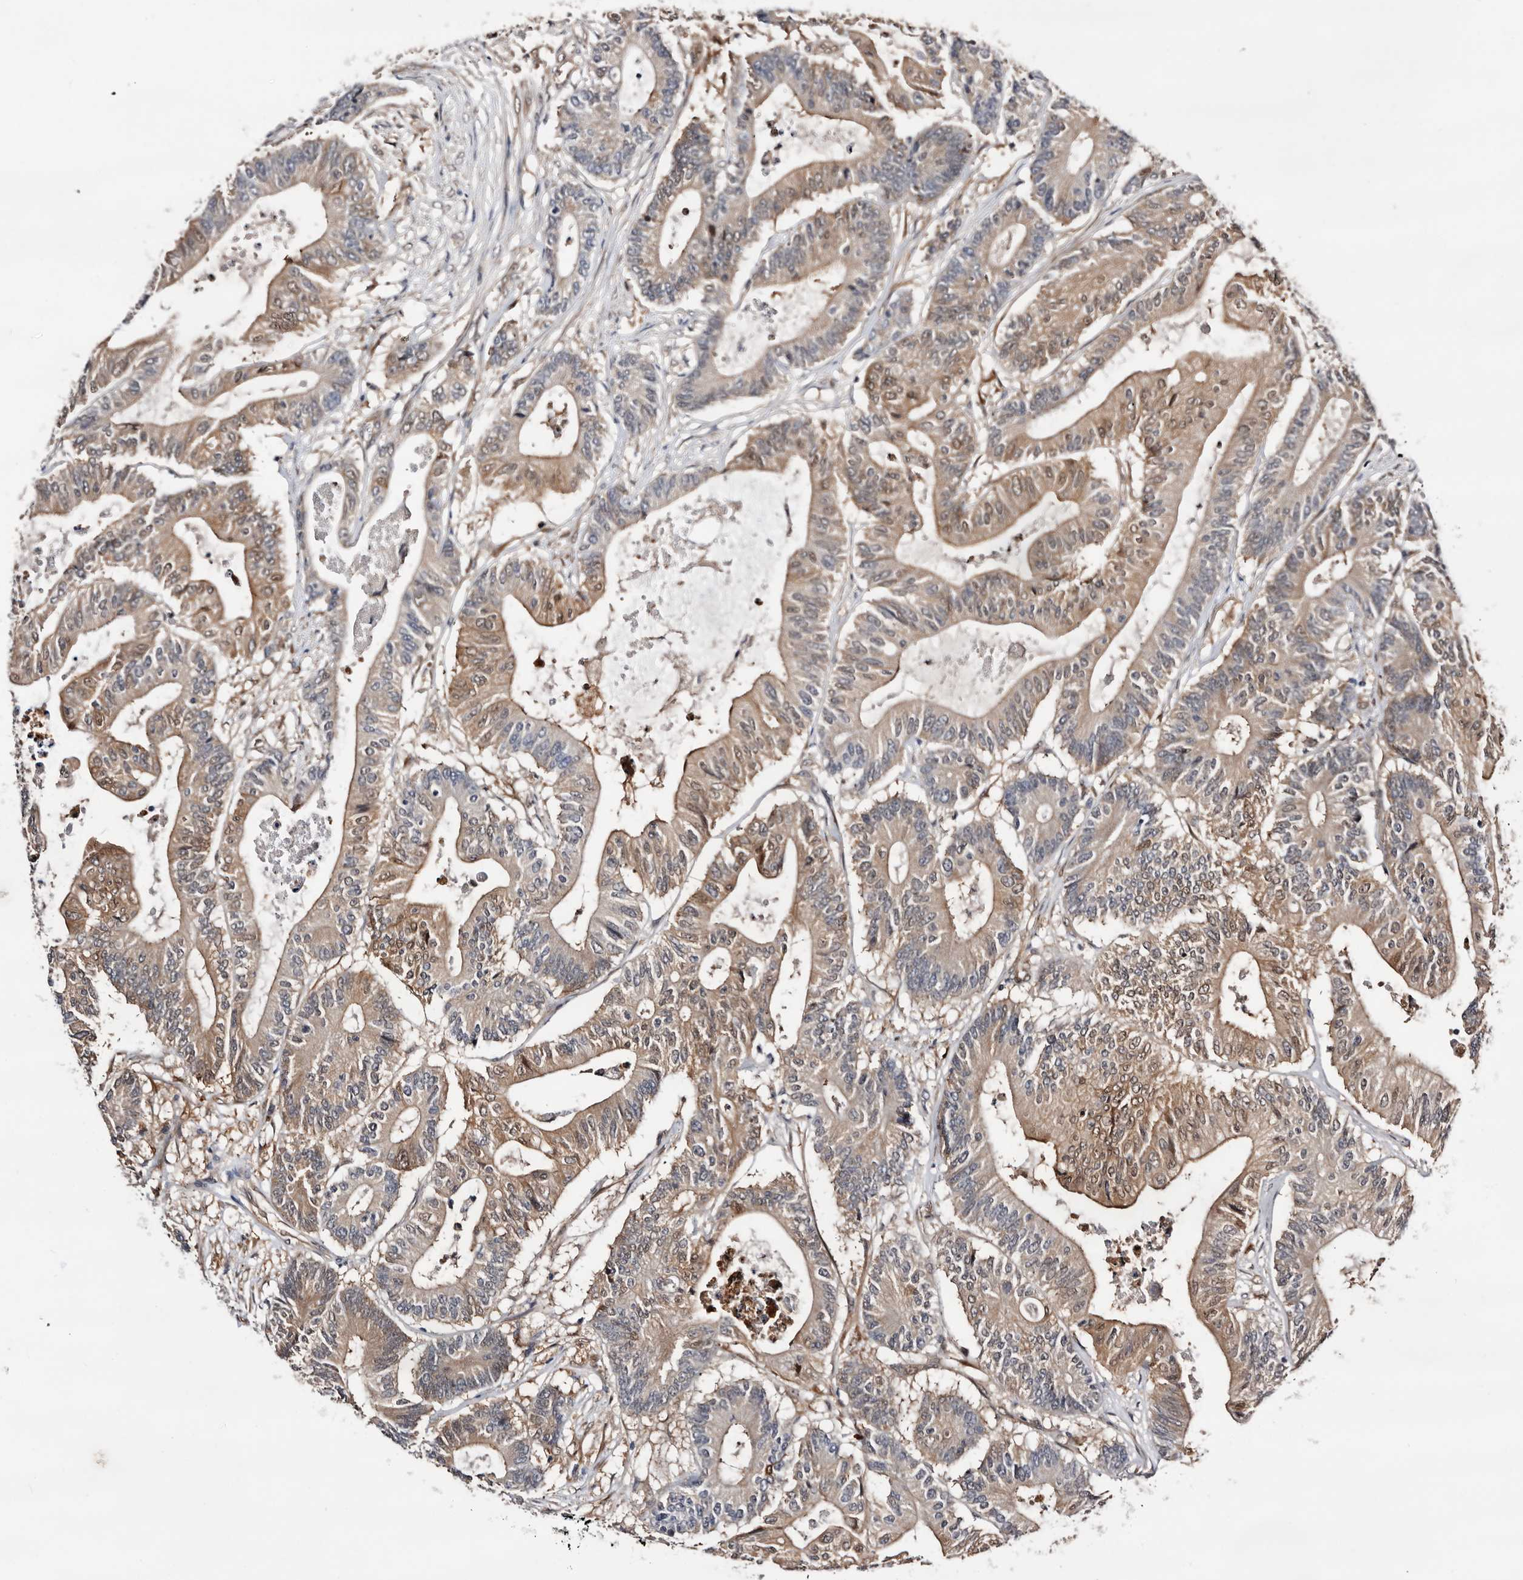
{"staining": {"intensity": "moderate", "quantity": "25%-75%", "location": "cytoplasmic/membranous,nuclear"}, "tissue": "colorectal cancer", "cell_type": "Tumor cells", "image_type": "cancer", "snomed": [{"axis": "morphology", "description": "Adenocarcinoma, NOS"}, {"axis": "topography", "description": "Colon"}], "caption": "Protein staining displays moderate cytoplasmic/membranous and nuclear positivity in approximately 25%-75% of tumor cells in colorectal cancer.", "gene": "TP53I3", "patient": {"sex": "female", "age": 84}}